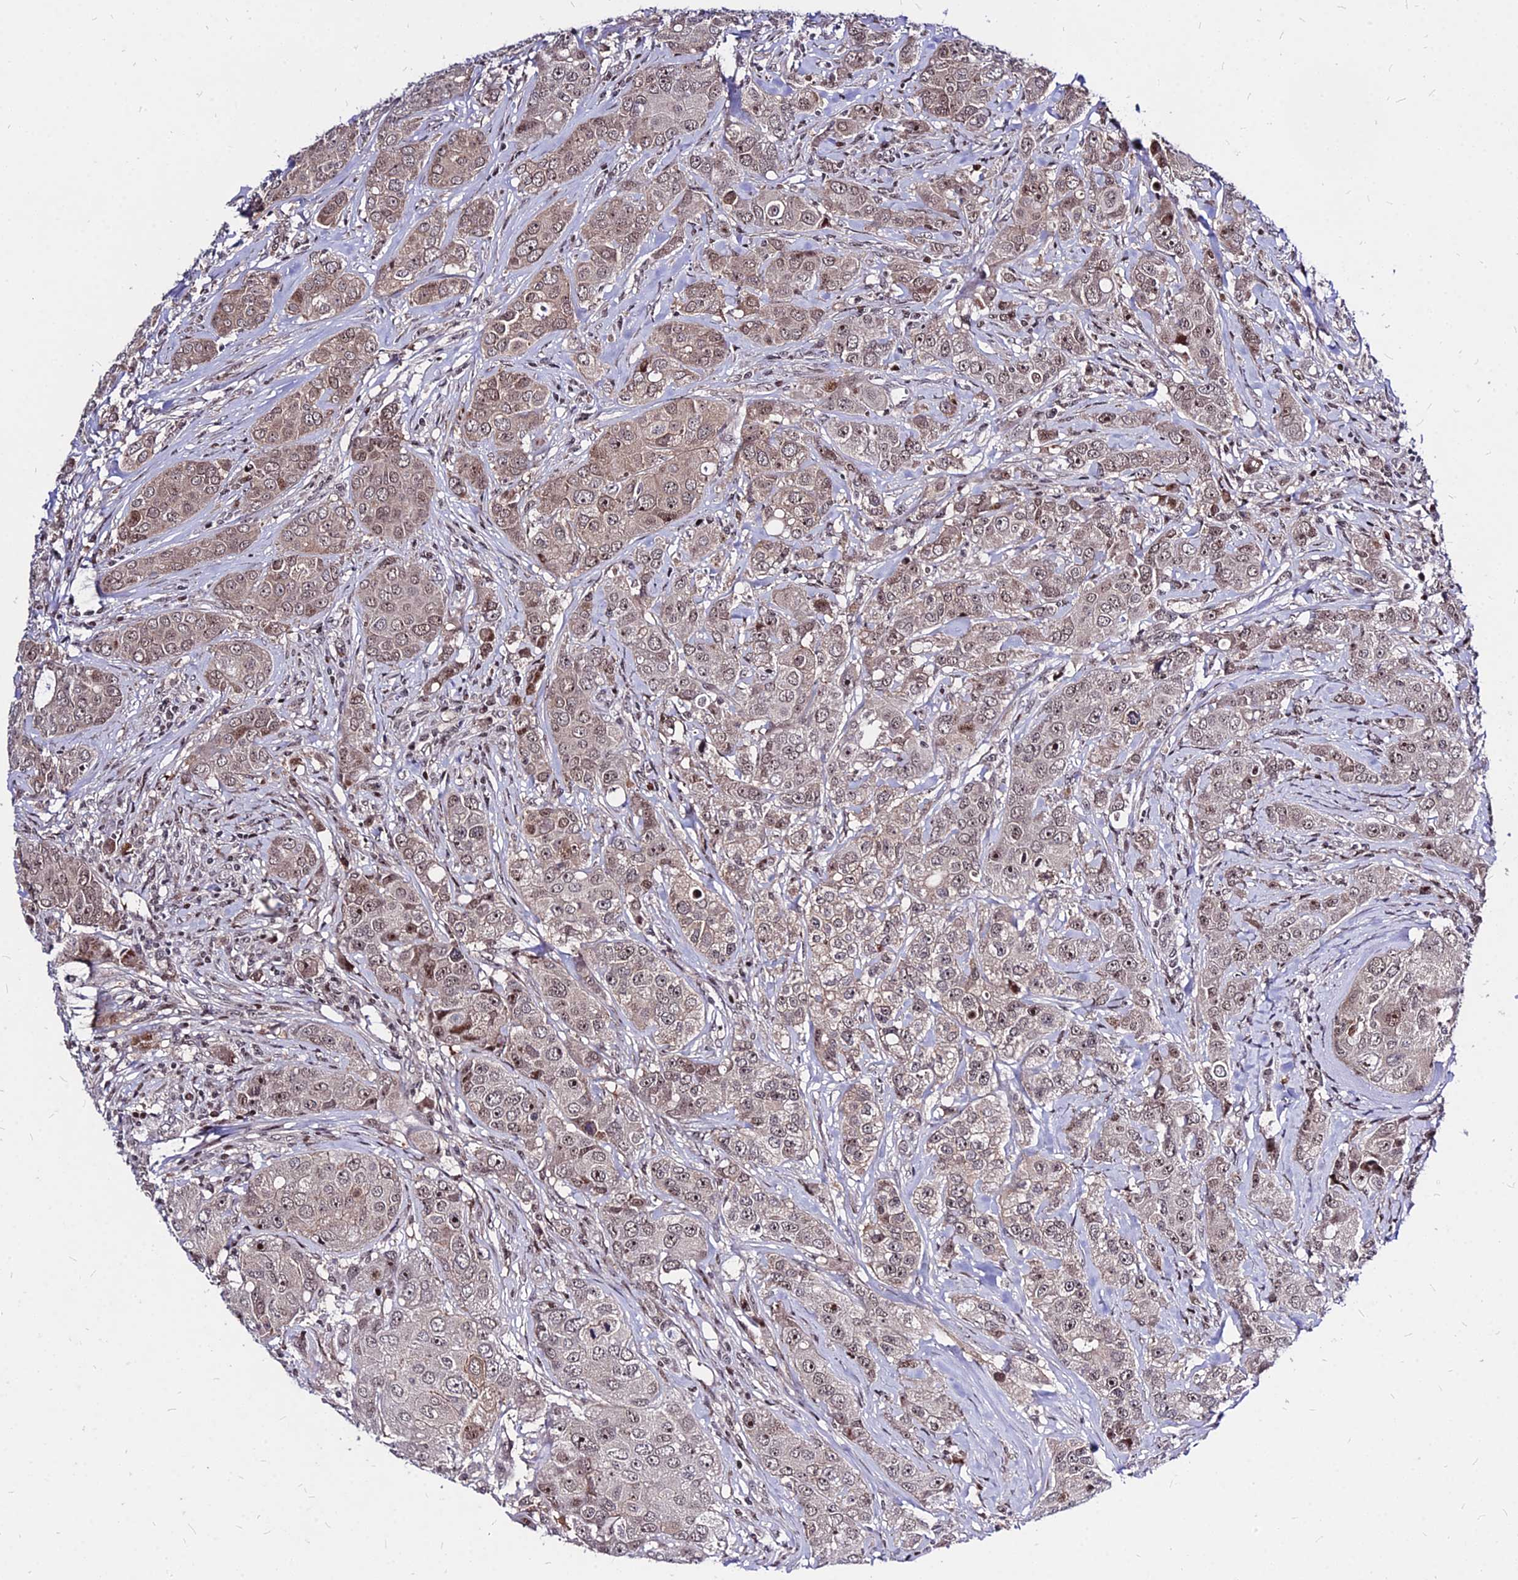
{"staining": {"intensity": "weak", "quantity": ">75%", "location": "cytoplasmic/membranous,nuclear"}, "tissue": "breast cancer", "cell_type": "Tumor cells", "image_type": "cancer", "snomed": [{"axis": "morphology", "description": "Duct carcinoma"}, {"axis": "topography", "description": "Breast"}], "caption": "Tumor cells reveal weak cytoplasmic/membranous and nuclear expression in approximately >75% of cells in breast cancer.", "gene": "DDX55", "patient": {"sex": "female", "age": 43}}